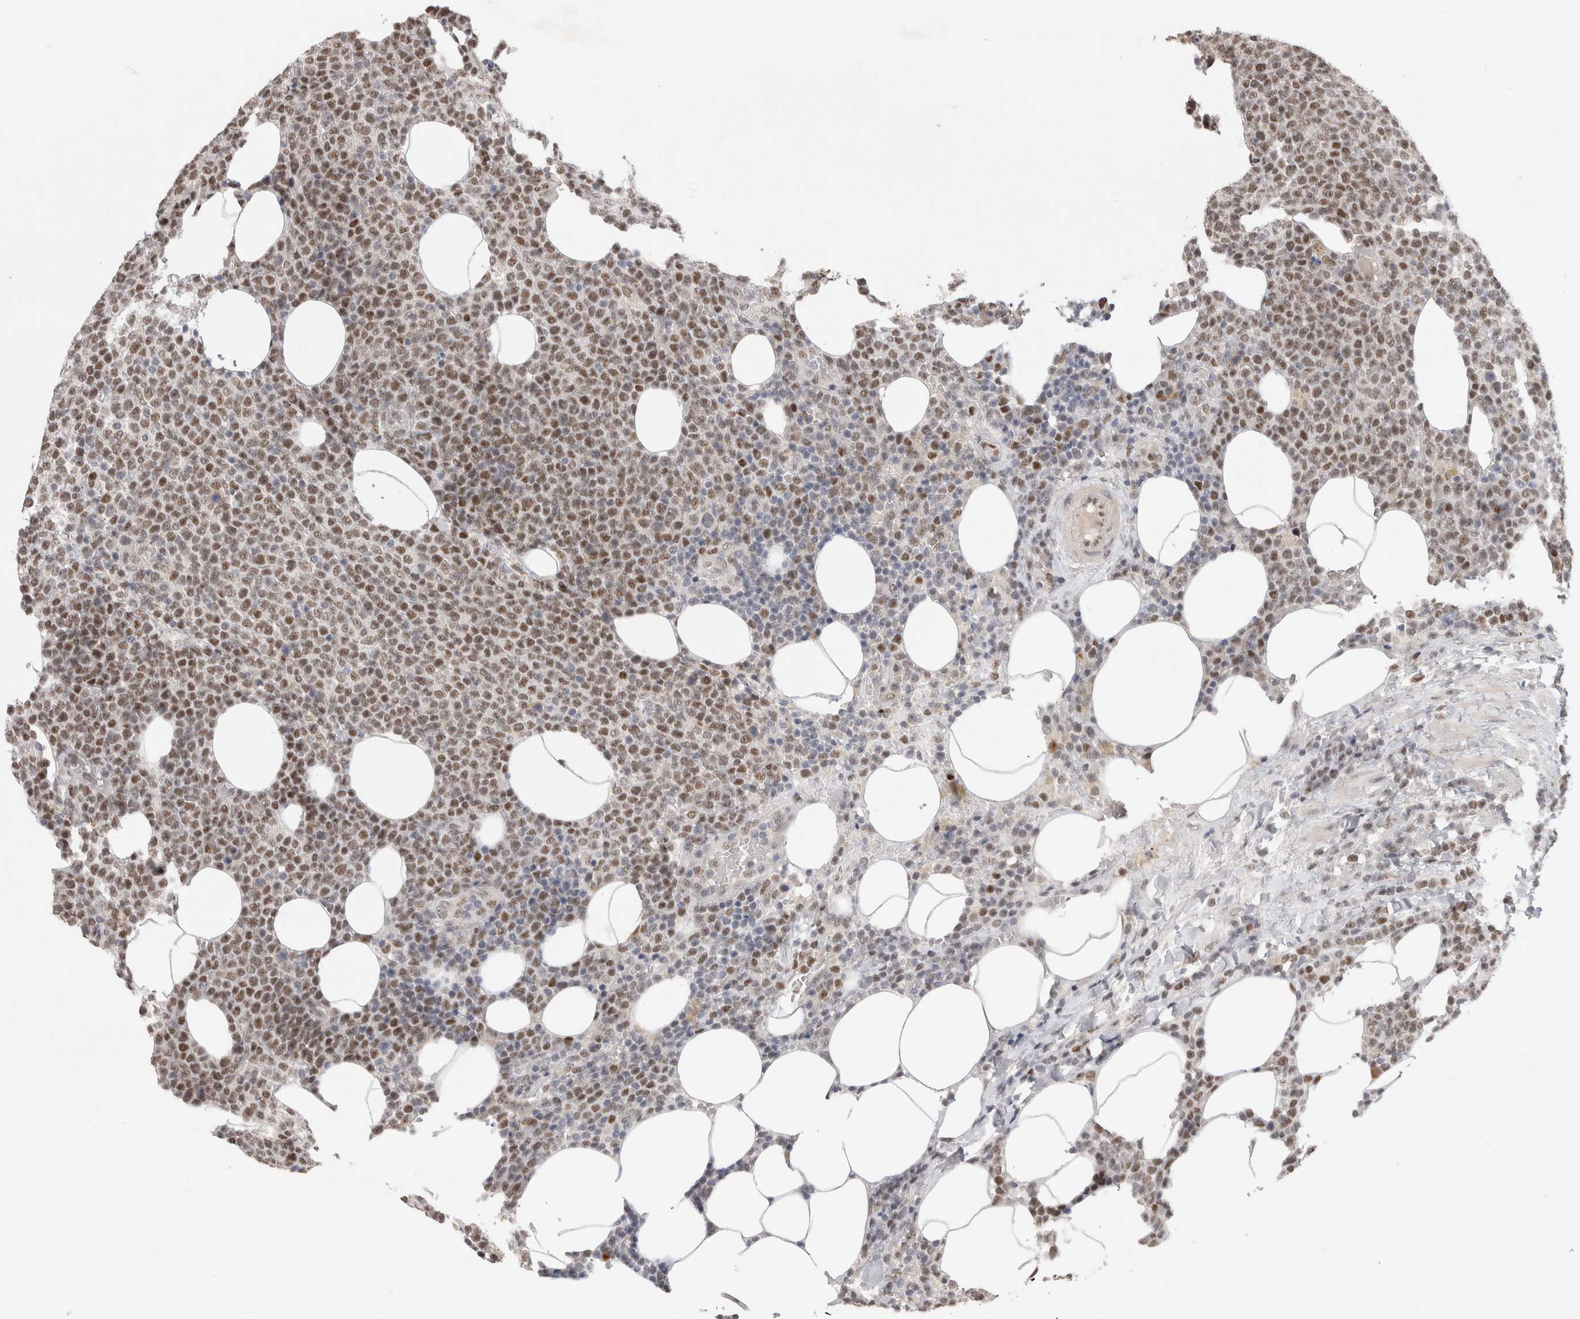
{"staining": {"intensity": "moderate", "quantity": ">75%", "location": "nuclear"}, "tissue": "lymphoma", "cell_type": "Tumor cells", "image_type": "cancer", "snomed": [{"axis": "morphology", "description": "Malignant lymphoma, non-Hodgkin's type, High grade"}, {"axis": "topography", "description": "Lymph node"}], "caption": "Malignant lymphoma, non-Hodgkin's type (high-grade) stained with a brown dye reveals moderate nuclear positive positivity in approximately >75% of tumor cells.", "gene": "RECQL4", "patient": {"sex": "male", "age": 61}}